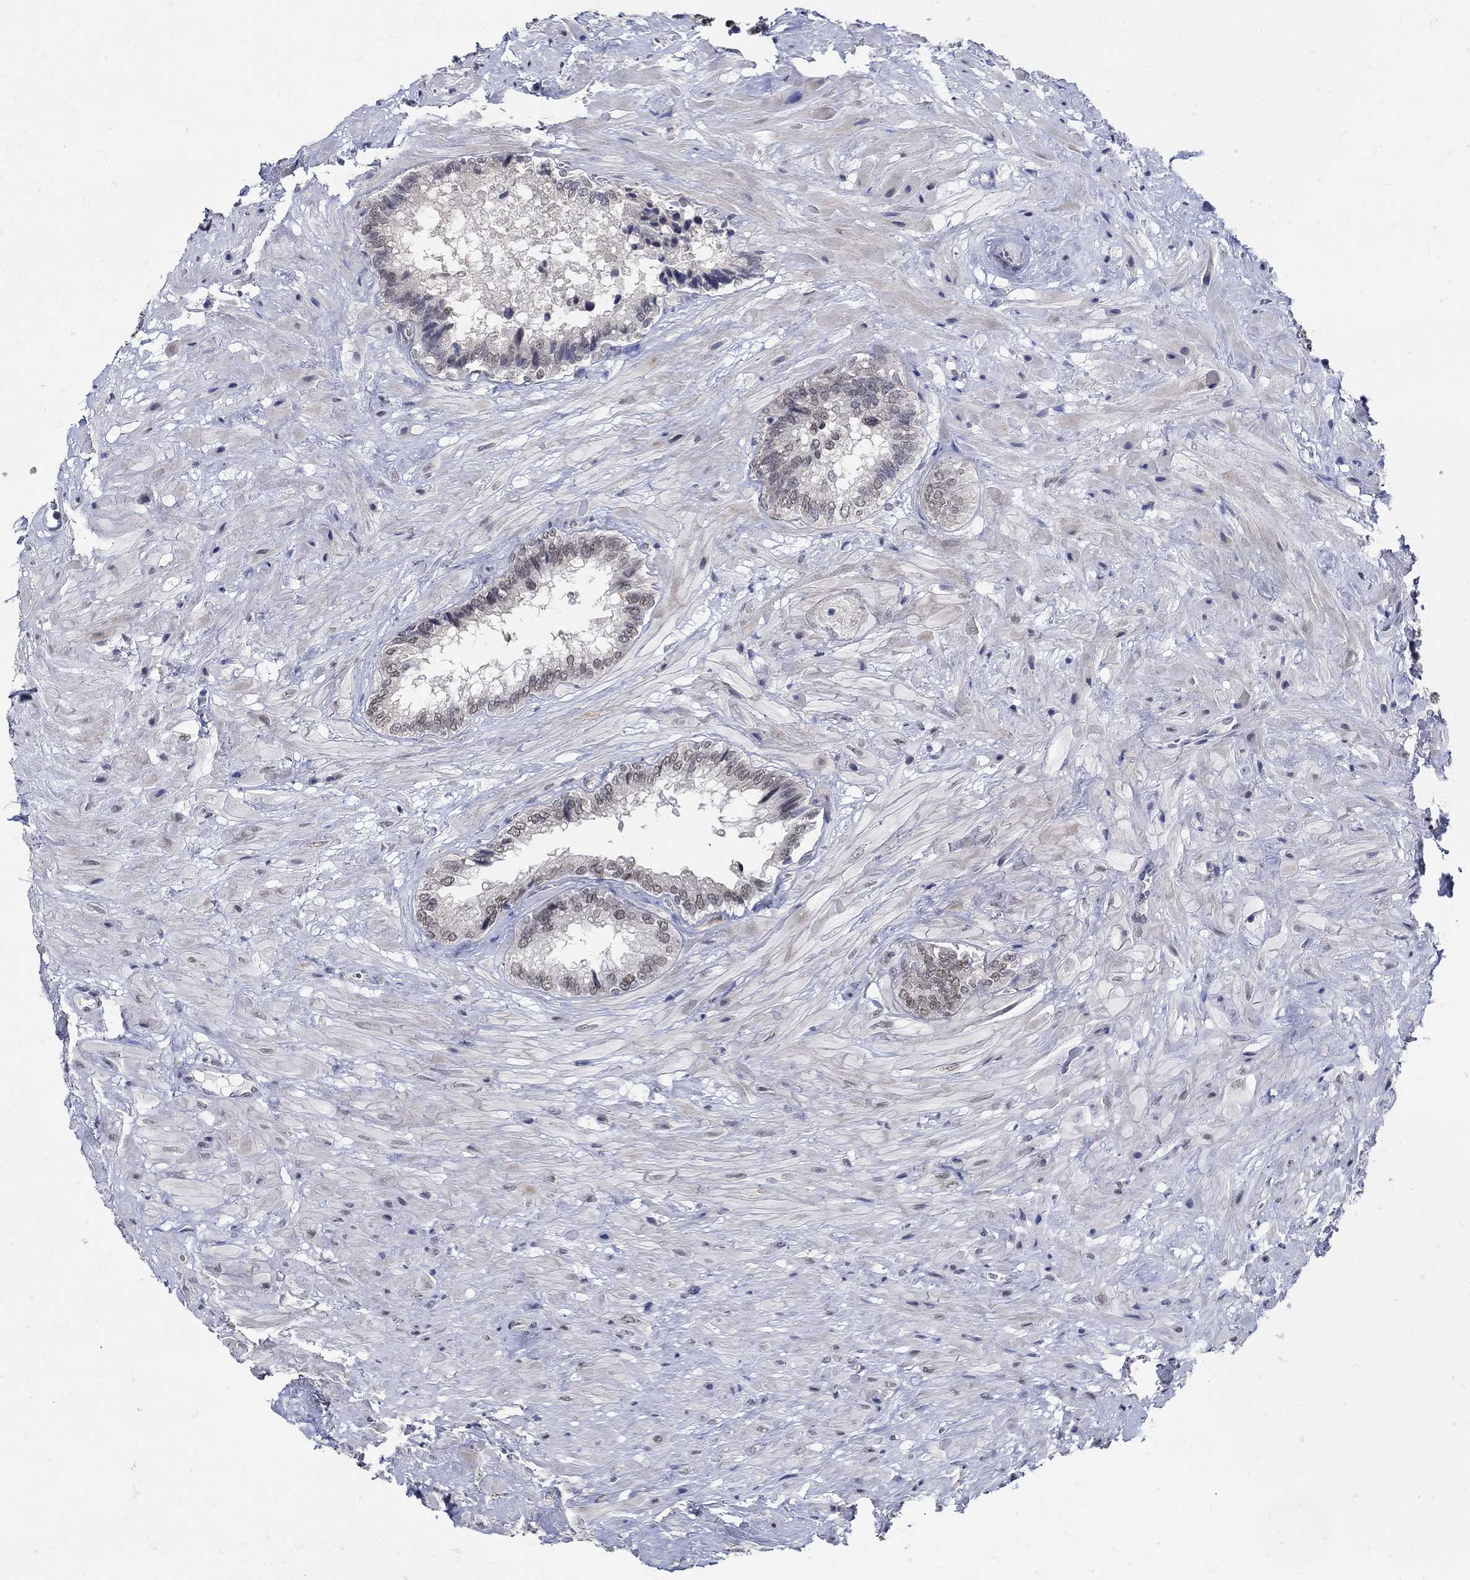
{"staining": {"intensity": "negative", "quantity": "none", "location": "none"}, "tissue": "seminal vesicle", "cell_type": "Glandular cells", "image_type": "normal", "snomed": [{"axis": "morphology", "description": "Normal tissue, NOS"}, {"axis": "topography", "description": "Seminal veicle"}], "caption": "Benign seminal vesicle was stained to show a protein in brown. There is no significant positivity in glandular cells. (DAB IHC, high magnification).", "gene": "KCNN3", "patient": {"sex": "male", "age": 67}}